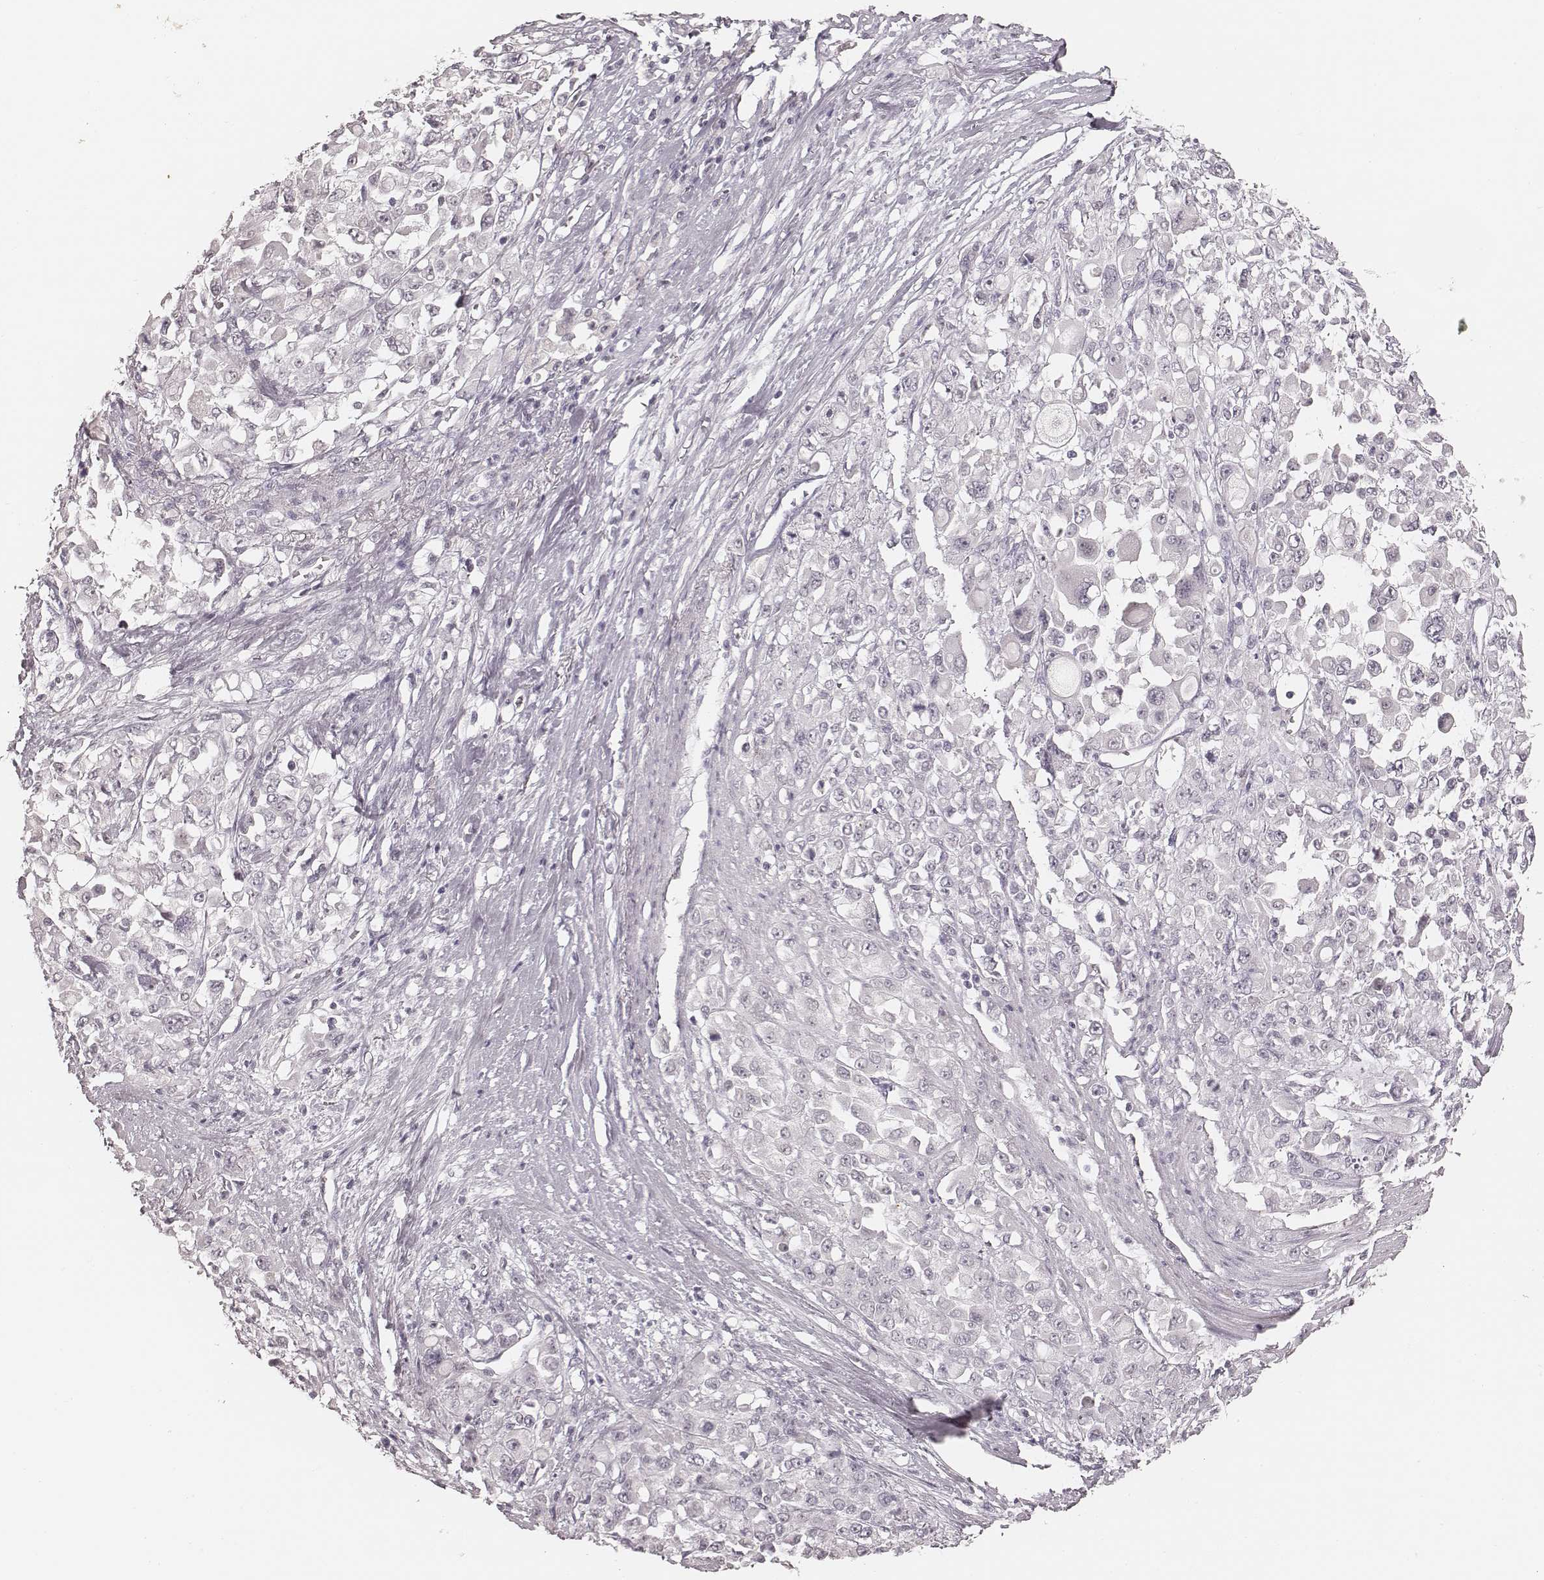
{"staining": {"intensity": "negative", "quantity": "none", "location": "none"}, "tissue": "stomach cancer", "cell_type": "Tumor cells", "image_type": "cancer", "snomed": [{"axis": "morphology", "description": "Adenocarcinoma, NOS"}, {"axis": "topography", "description": "Stomach"}], "caption": "An IHC image of stomach adenocarcinoma is shown. There is no staining in tumor cells of stomach adenocarcinoma.", "gene": "MSX1", "patient": {"sex": "female", "age": 76}}